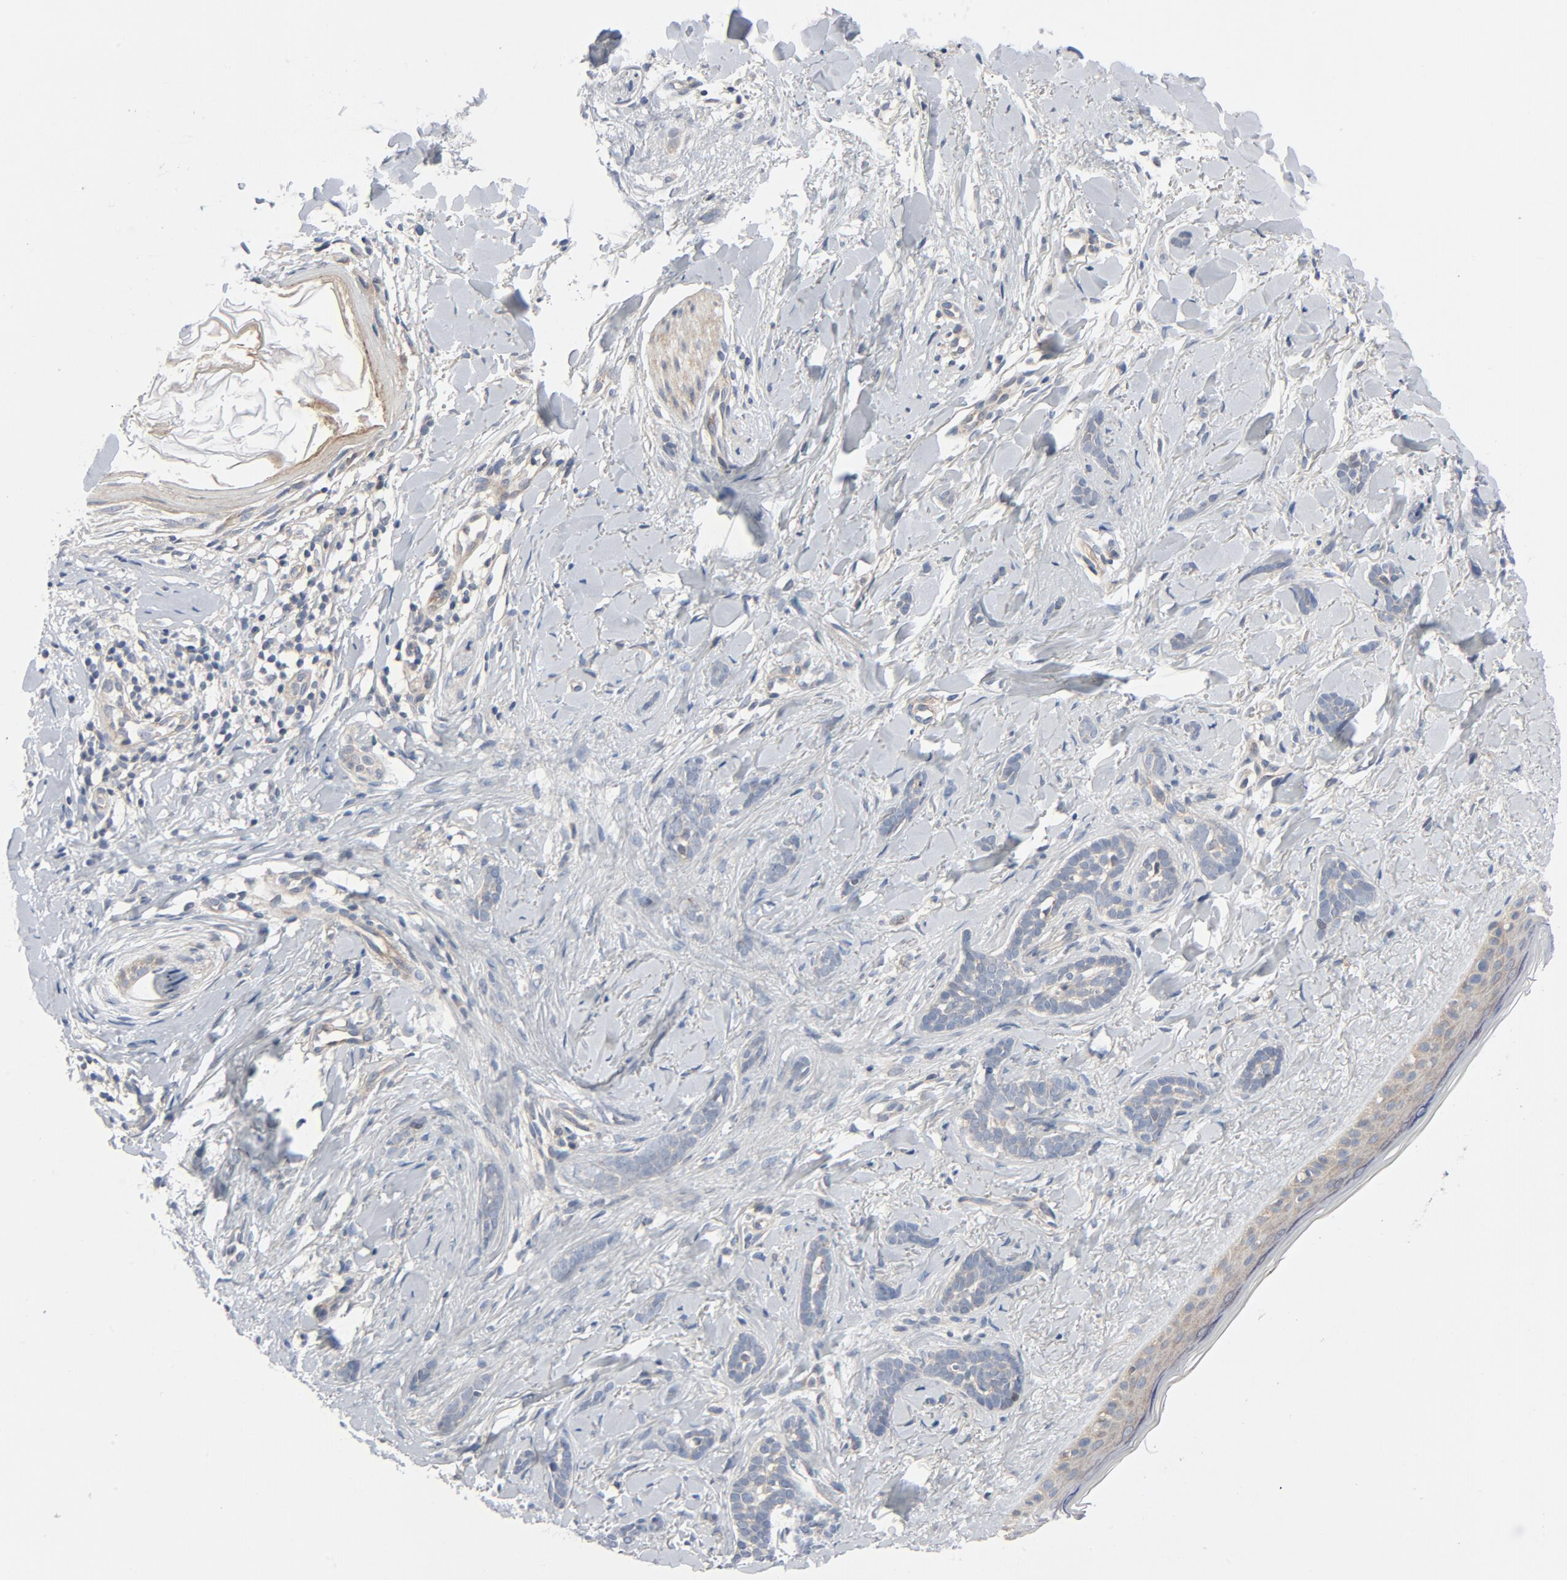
{"staining": {"intensity": "weak", "quantity": ">75%", "location": "cytoplasmic/membranous"}, "tissue": "skin cancer", "cell_type": "Tumor cells", "image_type": "cancer", "snomed": [{"axis": "morphology", "description": "Basal cell carcinoma"}, {"axis": "topography", "description": "Skin"}], "caption": "Weak cytoplasmic/membranous expression is identified in about >75% of tumor cells in skin cancer. (Stains: DAB (3,3'-diaminobenzidine) in brown, nuclei in blue, Microscopy: brightfield microscopy at high magnification).", "gene": "TSG101", "patient": {"sex": "female", "age": 37}}